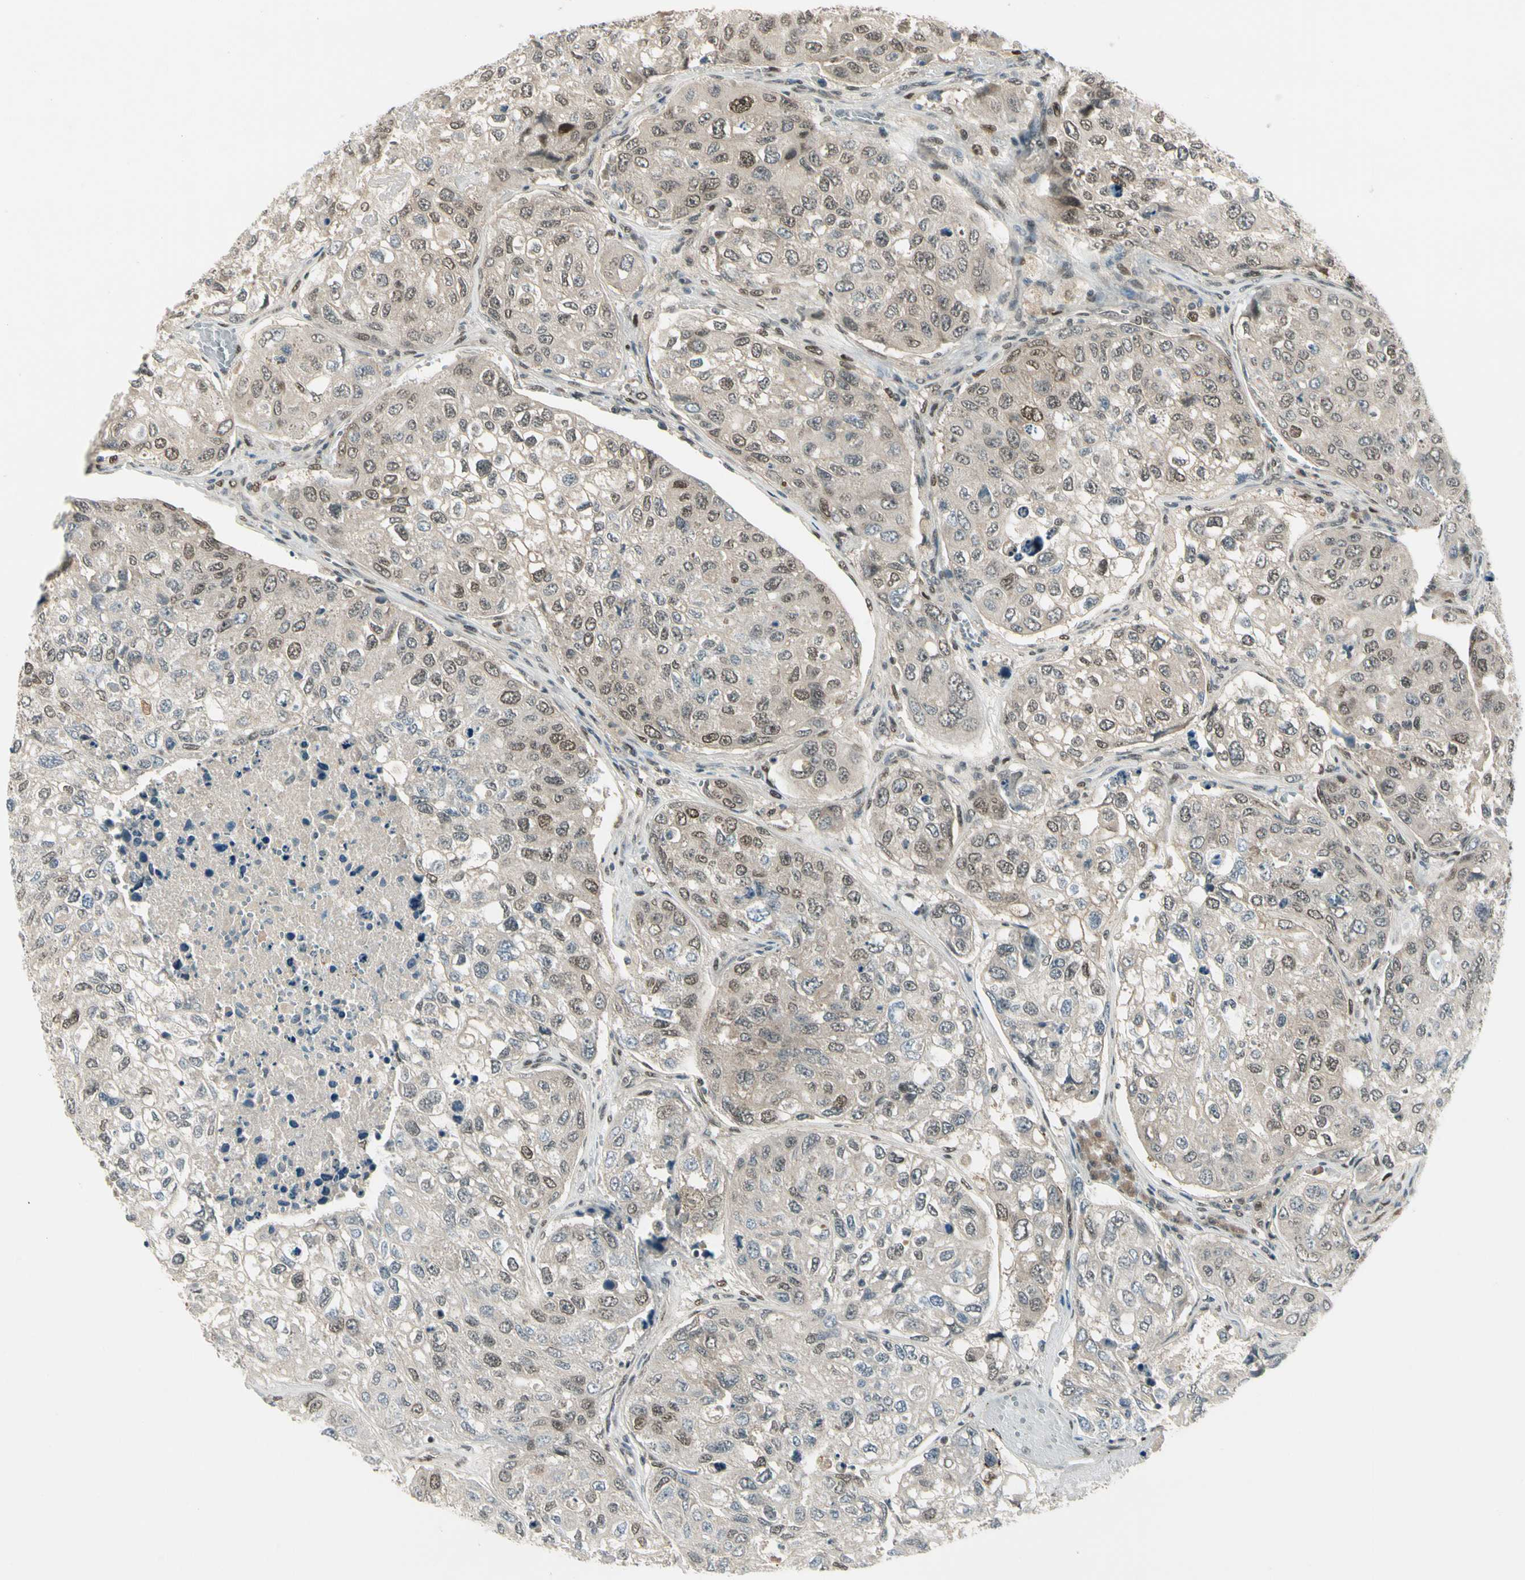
{"staining": {"intensity": "weak", "quantity": ">75%", "location": "cytoplasmic/membranous,nuclear"}, "tissue": "urothelial cancer", "cell_type": "Tumor cells", "image_type": "cancer", "snomed": [{"axis": "morphology", "description": "Urothelial carcinoma, High grade"}, {"axis": "topography", "description": "Lymph node"}, {"axis": "topography", "description": "Urinary bladder"}], "caption": "An immunohistochemistry (IHC) micrograph of neoplastic tissue is shown. Protein staining in brown shows weak cytoplasmic/membranous and nuclear positivity in urothelial carcinoma (high-grade) within tumor cells.", "gene": "GTF3A", "patient": {"sex": "male", "age": 51}}